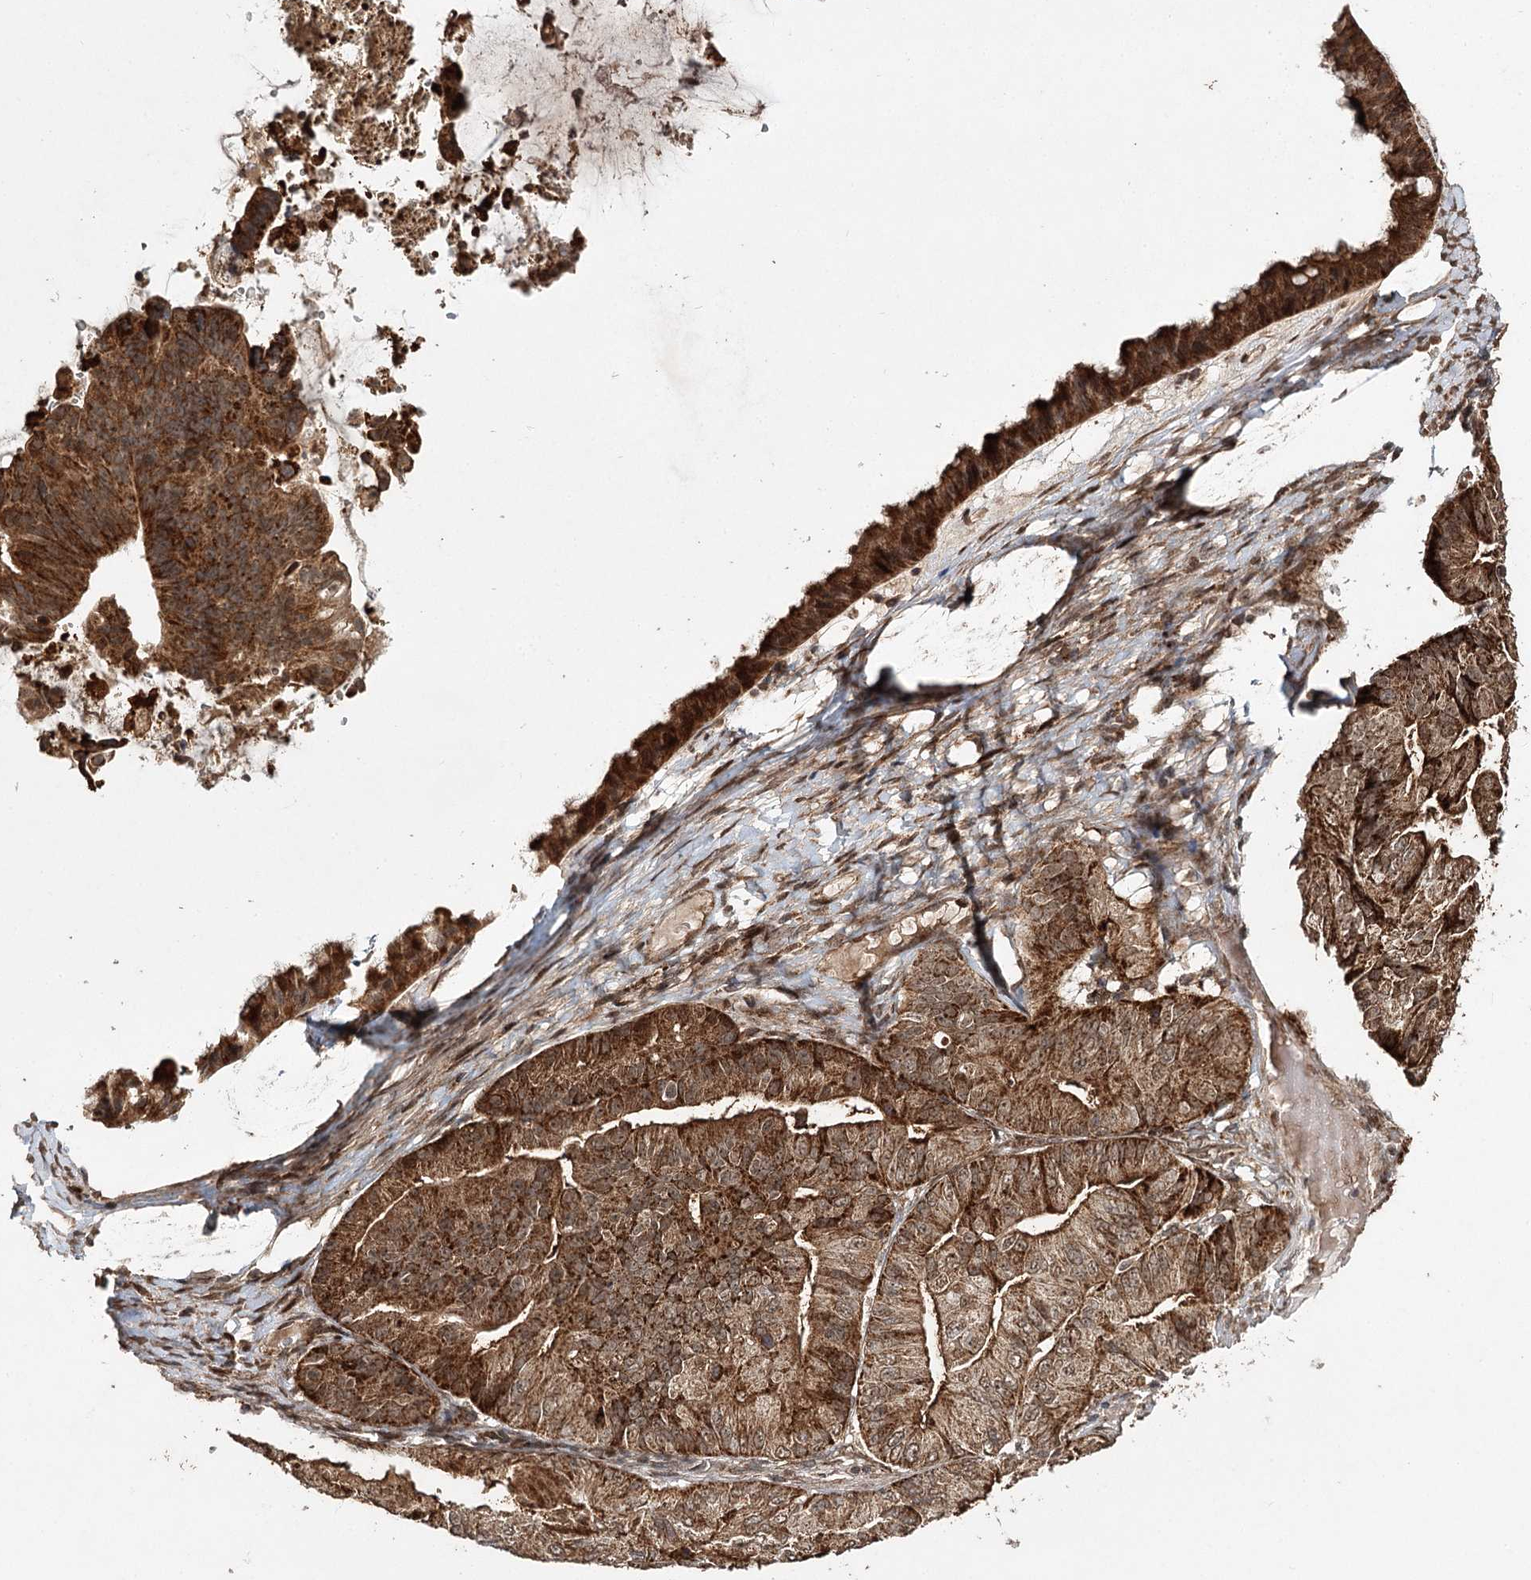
{"staining": {"intensity": "moderate", "quantity": ">75%", "location": "cytoplasmic/membranous"}, "tissue": "ovarian cancer", "cell_type": "Tumor cells", "image_type": "cancer", "snomed": [{"axis": "morphology", "description": "Cystadenocarcinoma, mucinous, NOS"}, {"axis": "topography", "description": "Ovary"}], "caption": "Tumor cells show medium levels of moderate cytoplasmic/membranous positivity in about >75% of cells in human mucinous cystadenocarcinoma (ovarian).", "gene": "ZNRF3", "patient": {"sex": "female", "age": 61}}